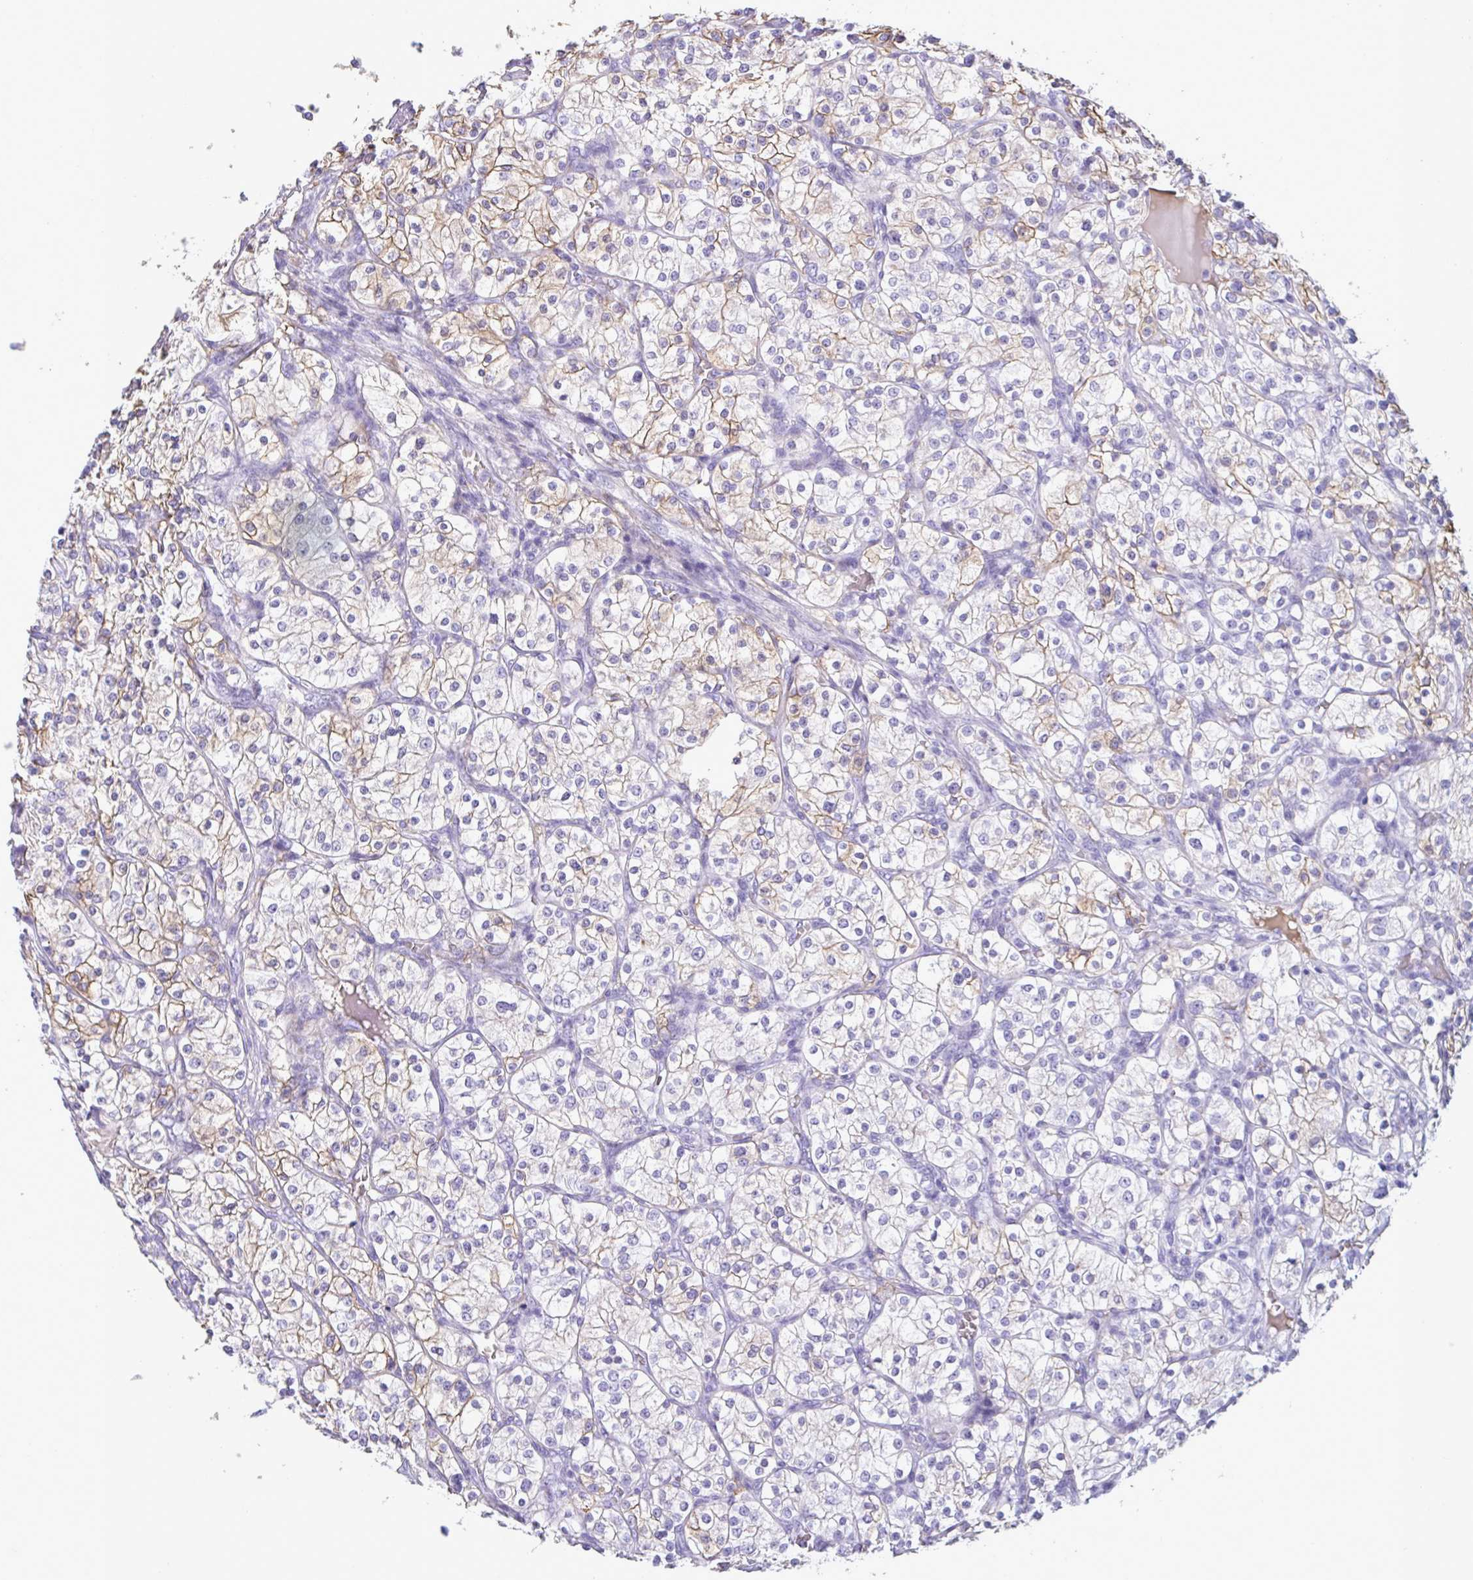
{"staining": {"intensity": "weak", "quantity": "<25%", "location": "cytoplasmic/membranous"}, "tissue": "renal cancer", "cell_type": "Tumor cells", "image_type": "cancer", "snomed": [{"axis": "morphology", "description": "Adenocarcinoma, NOS"}, {"axis": "topography", "description": "Kidney"}], "caption": "Immunohistochemistry photomicrograph of human adenocarcinoma (renal) stained for a protein (brown), which shows no positivity in tumor cells. (DAB immunohistochemistry with hematoxylin counter stain).", "gene": "SLC2A1", "patient": {"sex": "male", "age": 80}}